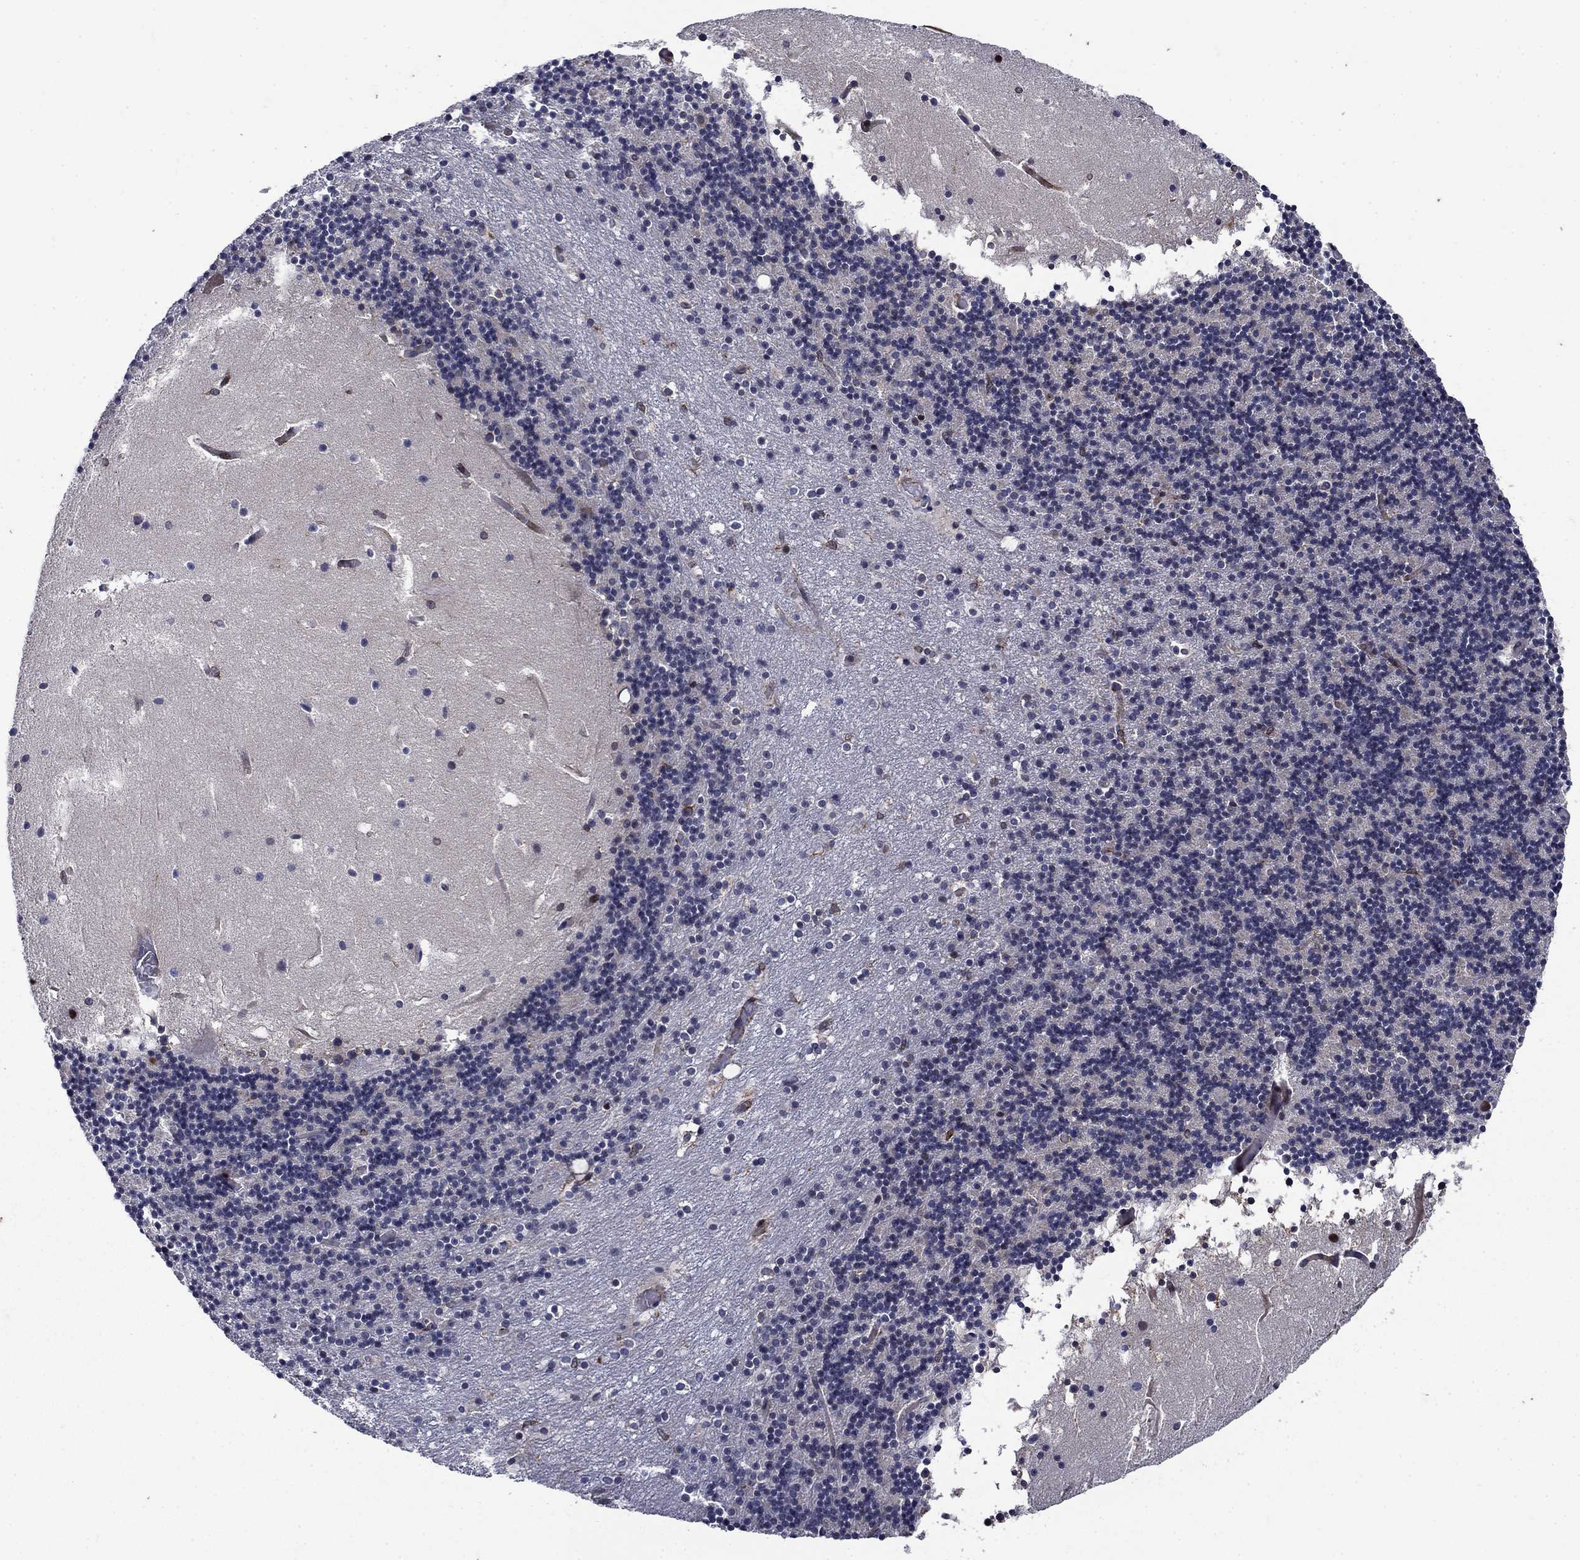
{"staining": {"intensity": "strong", "quantity": "<25%", "location": "cytoplasmic/membranous"}, "tissue": "cerebellum", "cell_type": "Cells in granular layer", "image_type": "normal", "snomed": [{"axis": "morphology", "description": "Normal tissue, NOS"}, {"axis": "topography", "description": "Cerebellum"}], "caption": "Immunohistochemical staining of normal cerebellum displays strong cytoplasmic/membranous protein expression in about <25% of cells in granular layer.", "gene": "DHRS7", "patient": {"sex": "male", "age": 37}}